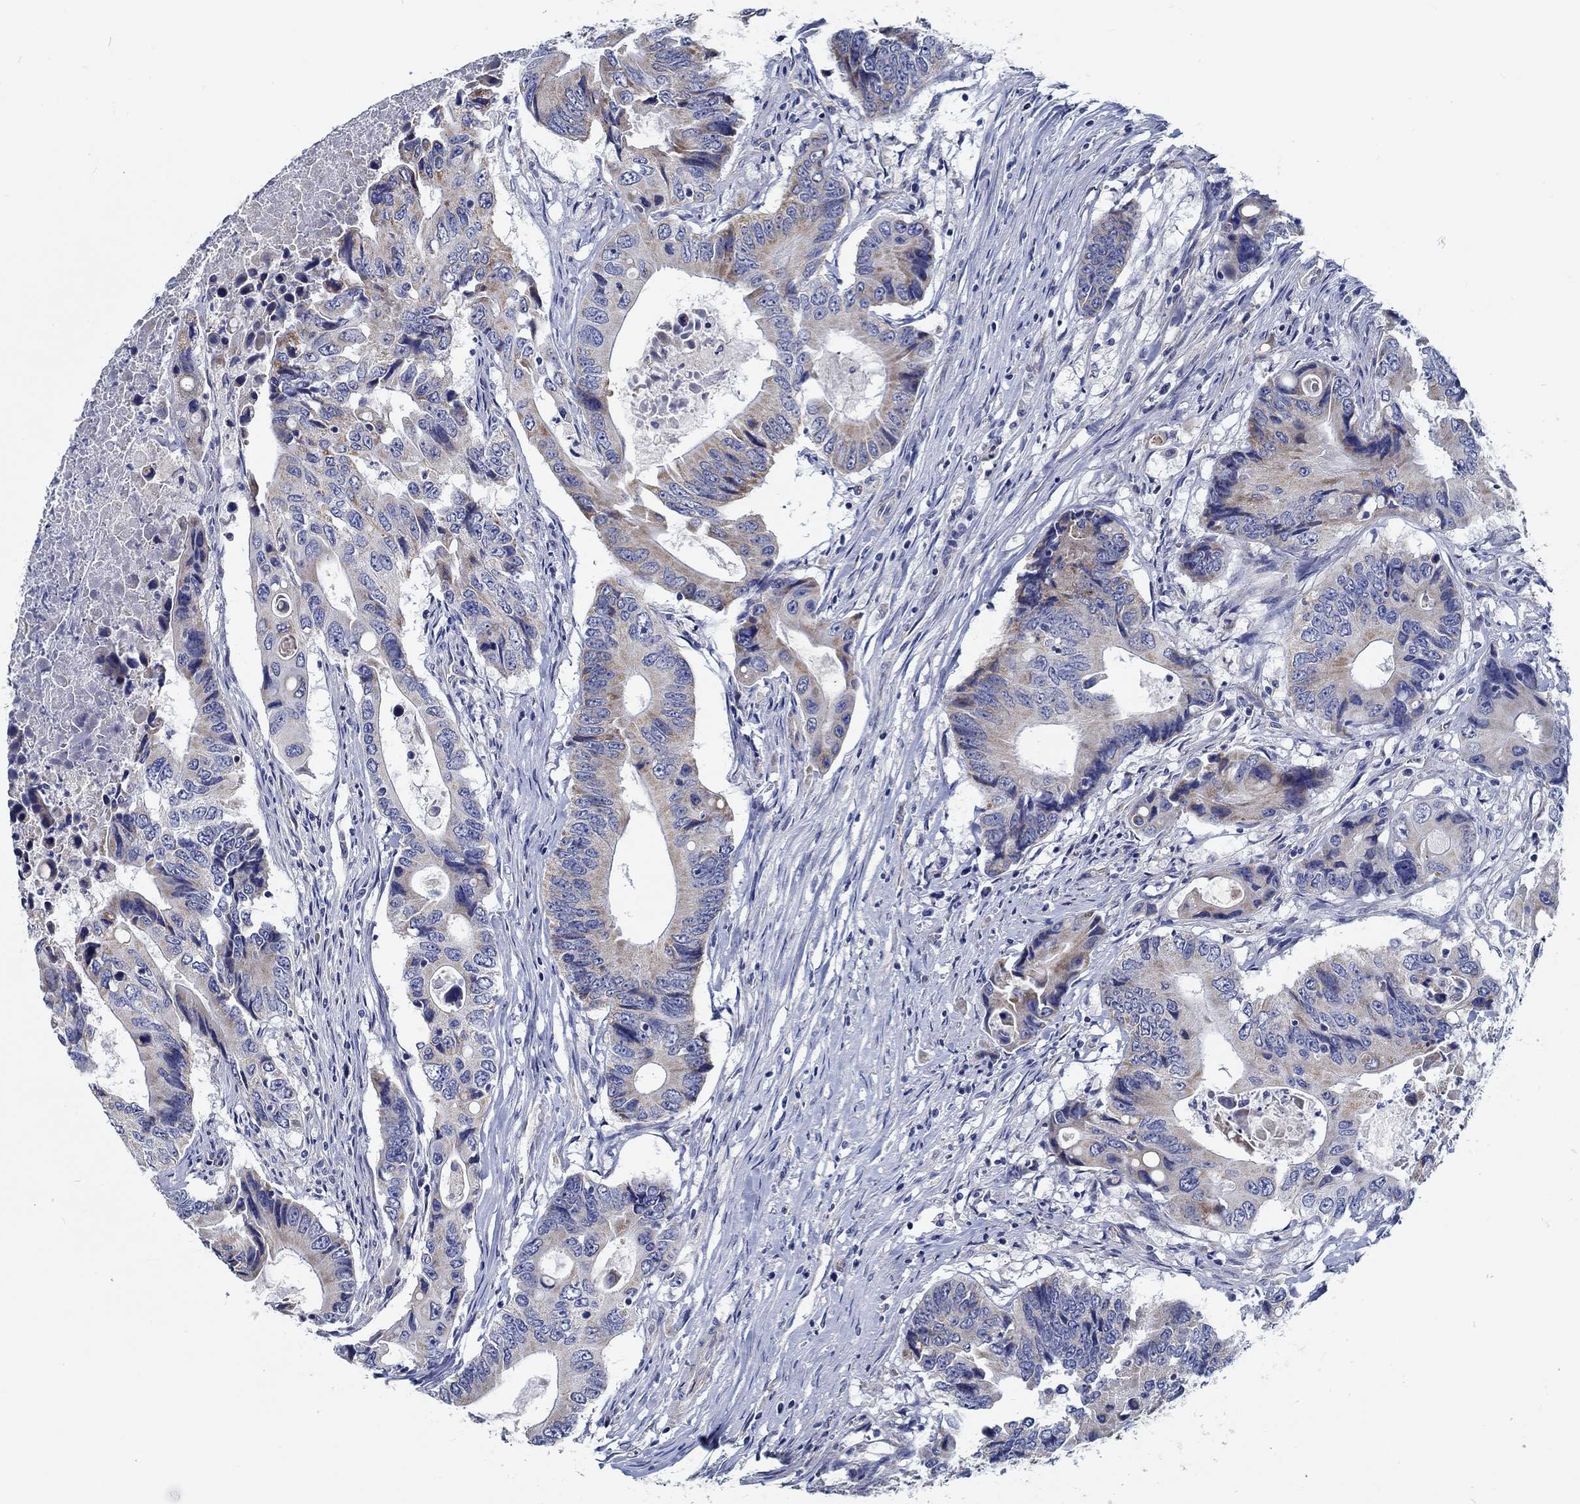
{"staining": {"intensity": "weak", "quantity": "<25%", "location": "cytoplasmic/membranous"}, "tissue": "colorectal cancer", "cell_type": "Tumor cells", "image_type": "cancer", "snomed": [{"axis": "morphology", "description": "Adenocarcinoma, NOS"}, {"axis": "topography", "description": "Colon"}], "caption": "Protein analysis of colorectal cancer (adenocarcinoma) shows no significant expression in tumor cells.", "gene": "MYBPC1", "patient": {"sex": "female", "age": 90}}